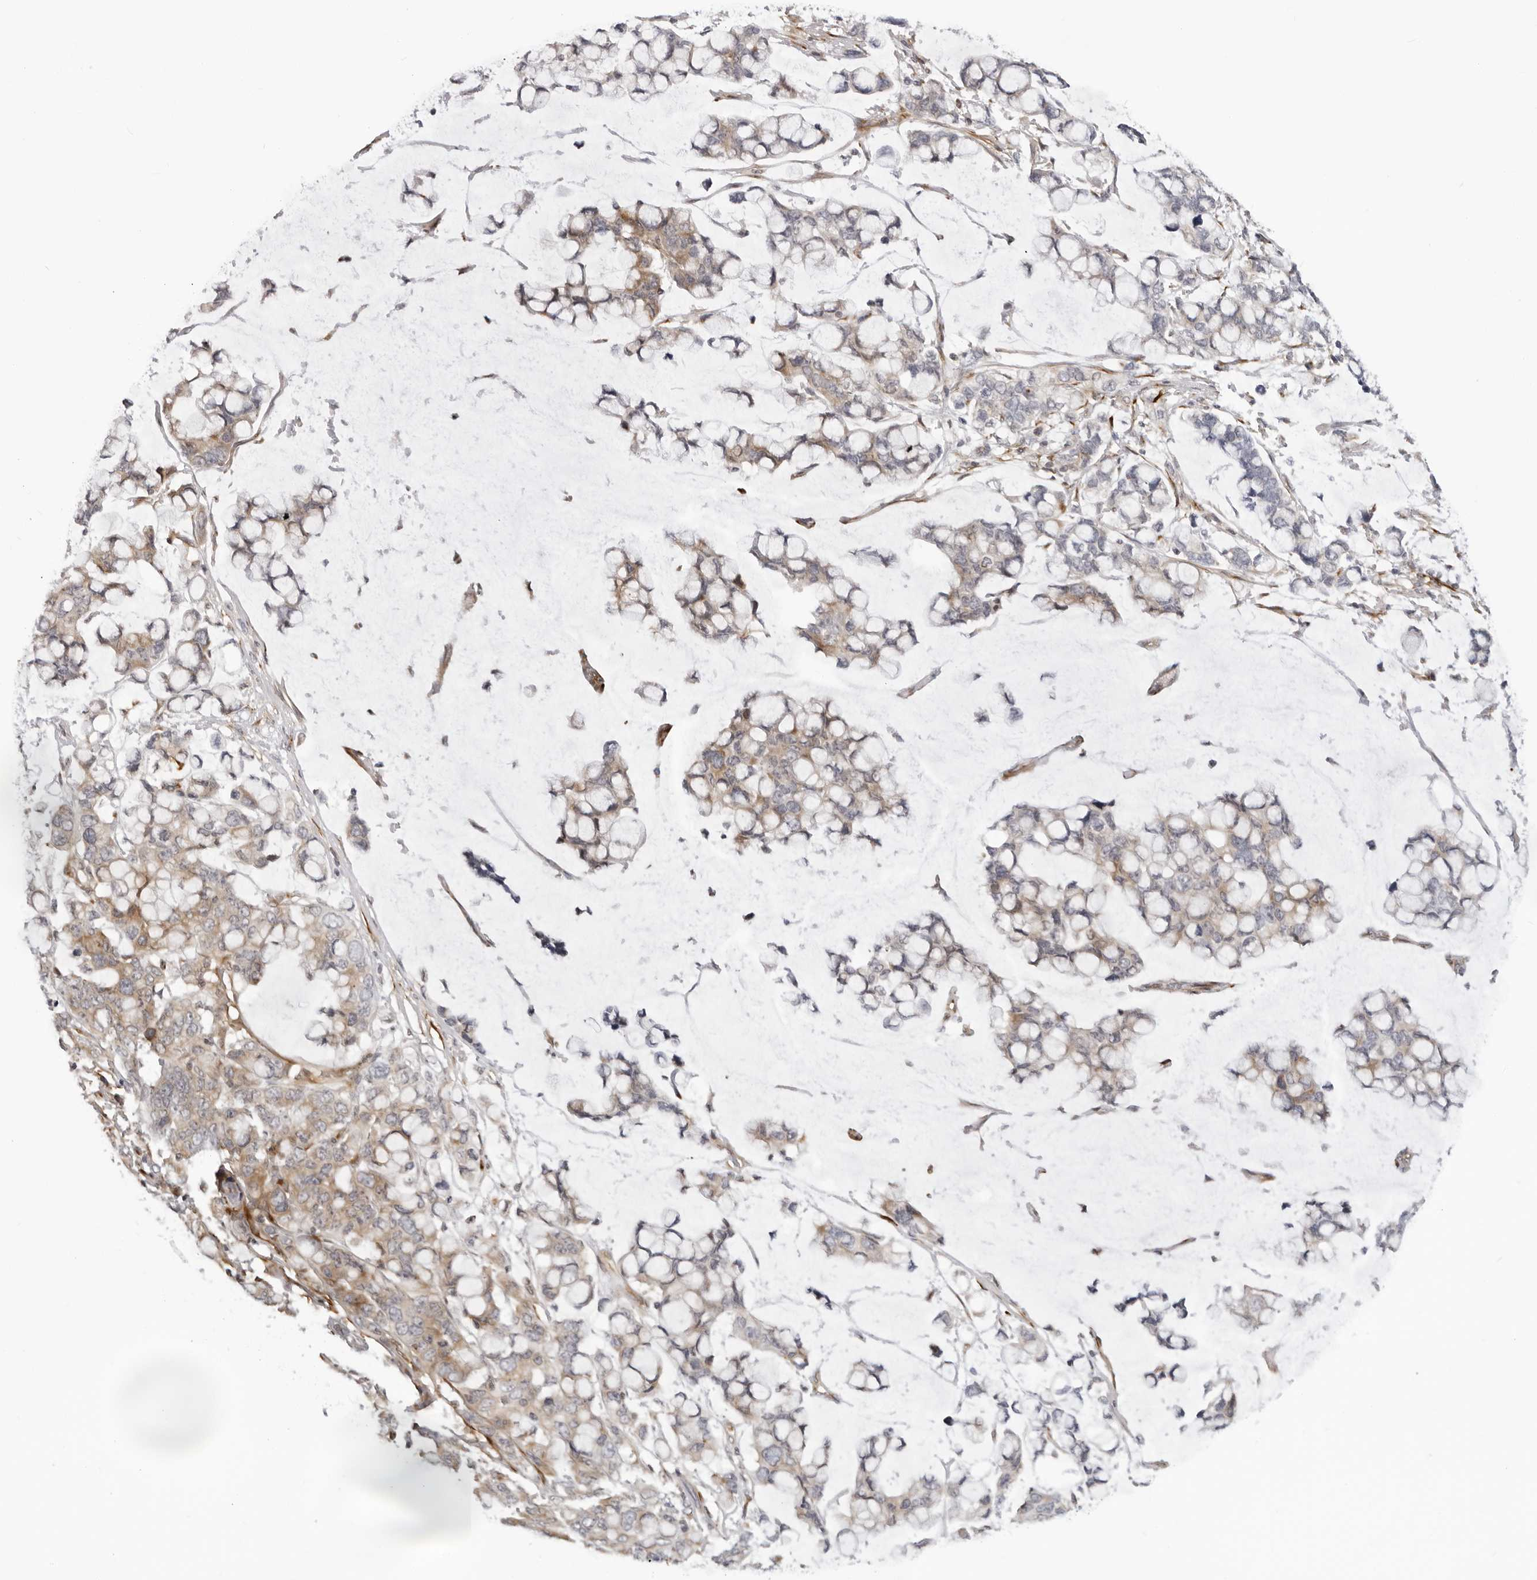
{"staining": {"intensity": "moderate", "quantity": ">75%", "location": "cytoplasmic/membranous"}, "tissue": "stomach cancer", "cell_type": "Tumor cells", "image_type": "cancer", "snomed": [{"axis": "morphology", "description": "Adenocarcinoma, NOS"}, {"axis": "topography", "description": "Stomach, lower"}], "caption": "Adenocarcinoma (stomach) stained with DAB immunohistochemistry displays medium levels of moderate cytoplasmic/membranous staining in approximately >75% of tumor cells.", "gene": "SRGAP2", "patient": {"sex": "male", "age": 84}}